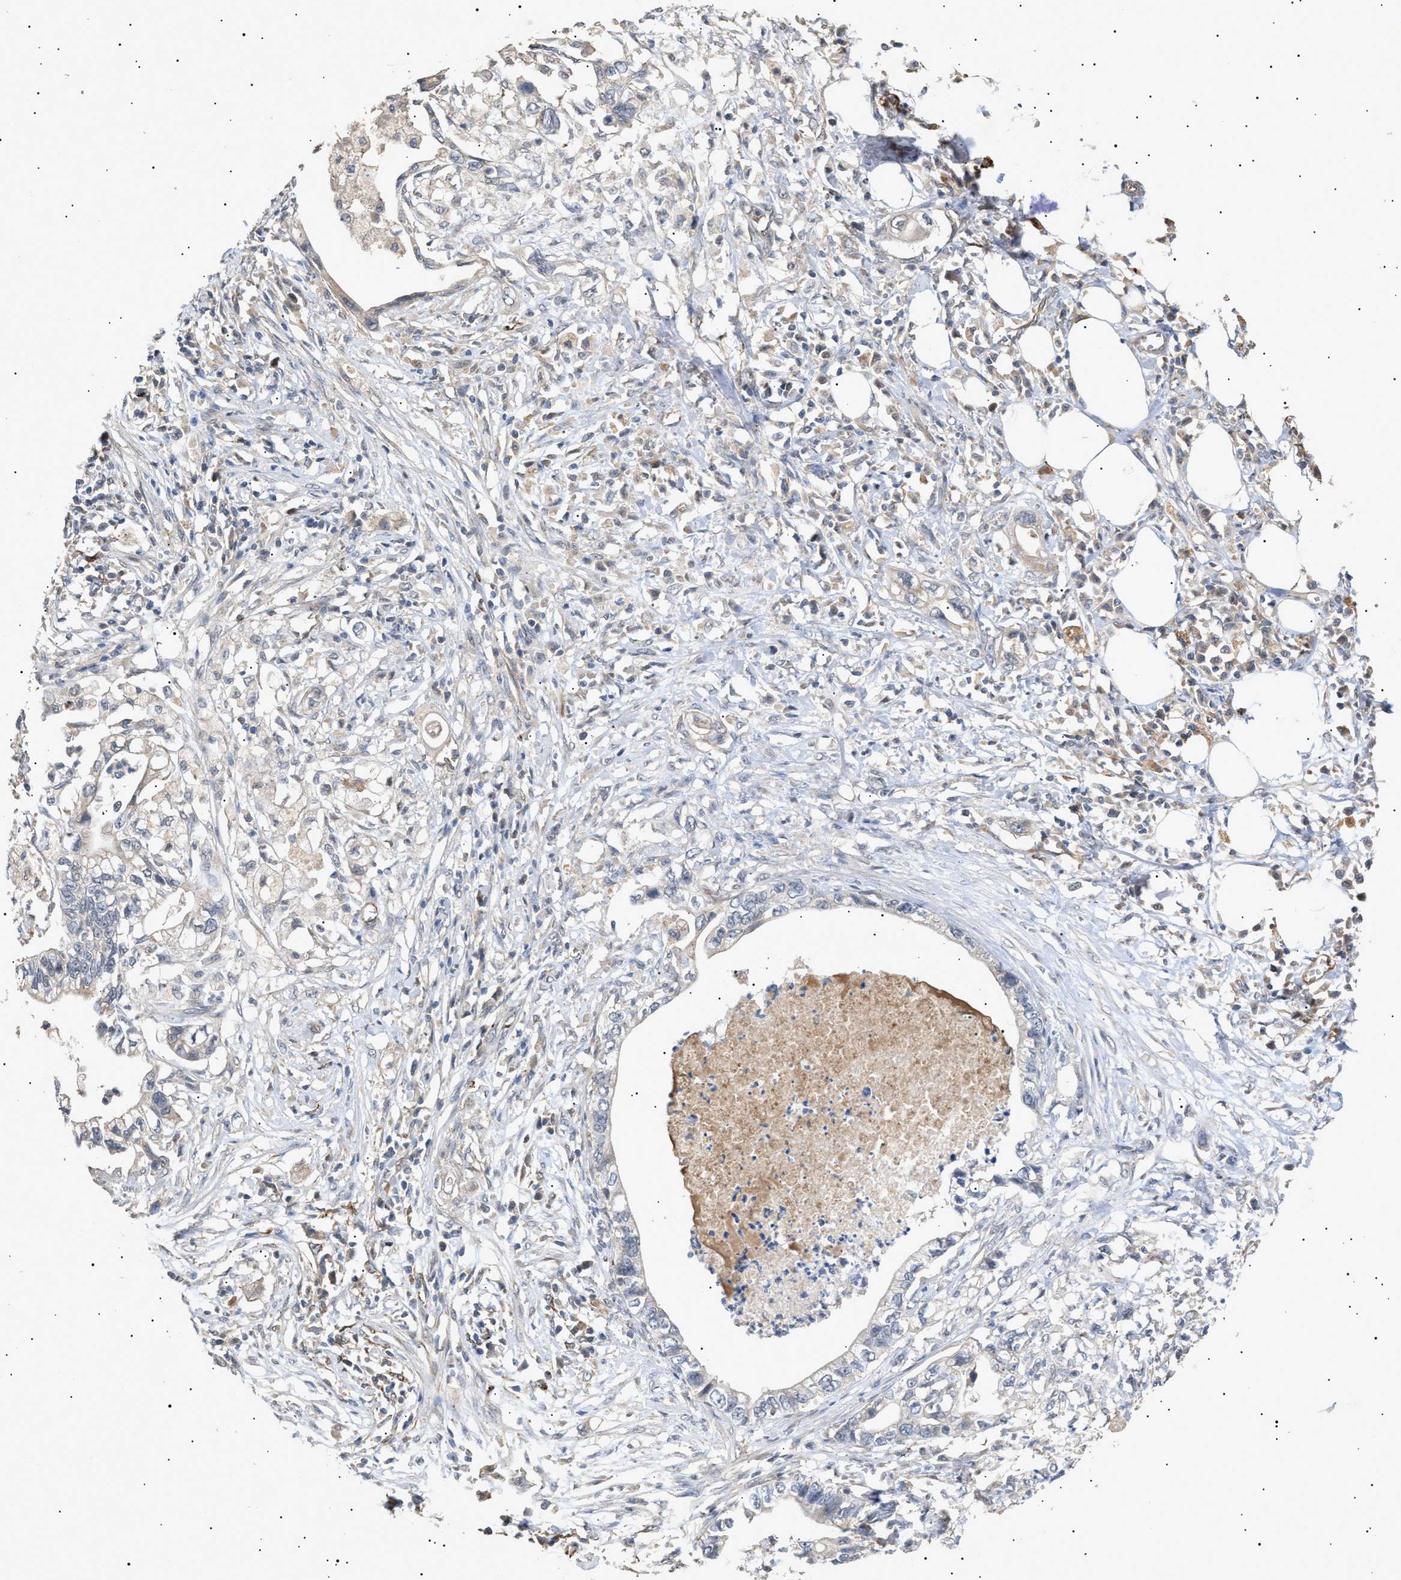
{"staining": {"intensity": "negative", "quantity": "none", "location": "none"}, "tissue": "pancreatic cancer", "cell_type": "Tumor cells", "image_type": "cancer", "snomed": [{"axis": "morphology", "description": "Adenocarcinoma, NOS"}, {"axis": "topography", "description": "Pancreas"}], "caption": "Tumor cells show no significant staining in pancreatic cancer. The staining was performed using DAB (3,3'-diaminobenzidine) to visualize the protein expression in brown, while the nuclei were stained in blue with hematoxylin (Magnification: 20x).", "gene": "SIRT5", "patient": {"sex": "male", "age": 56}}